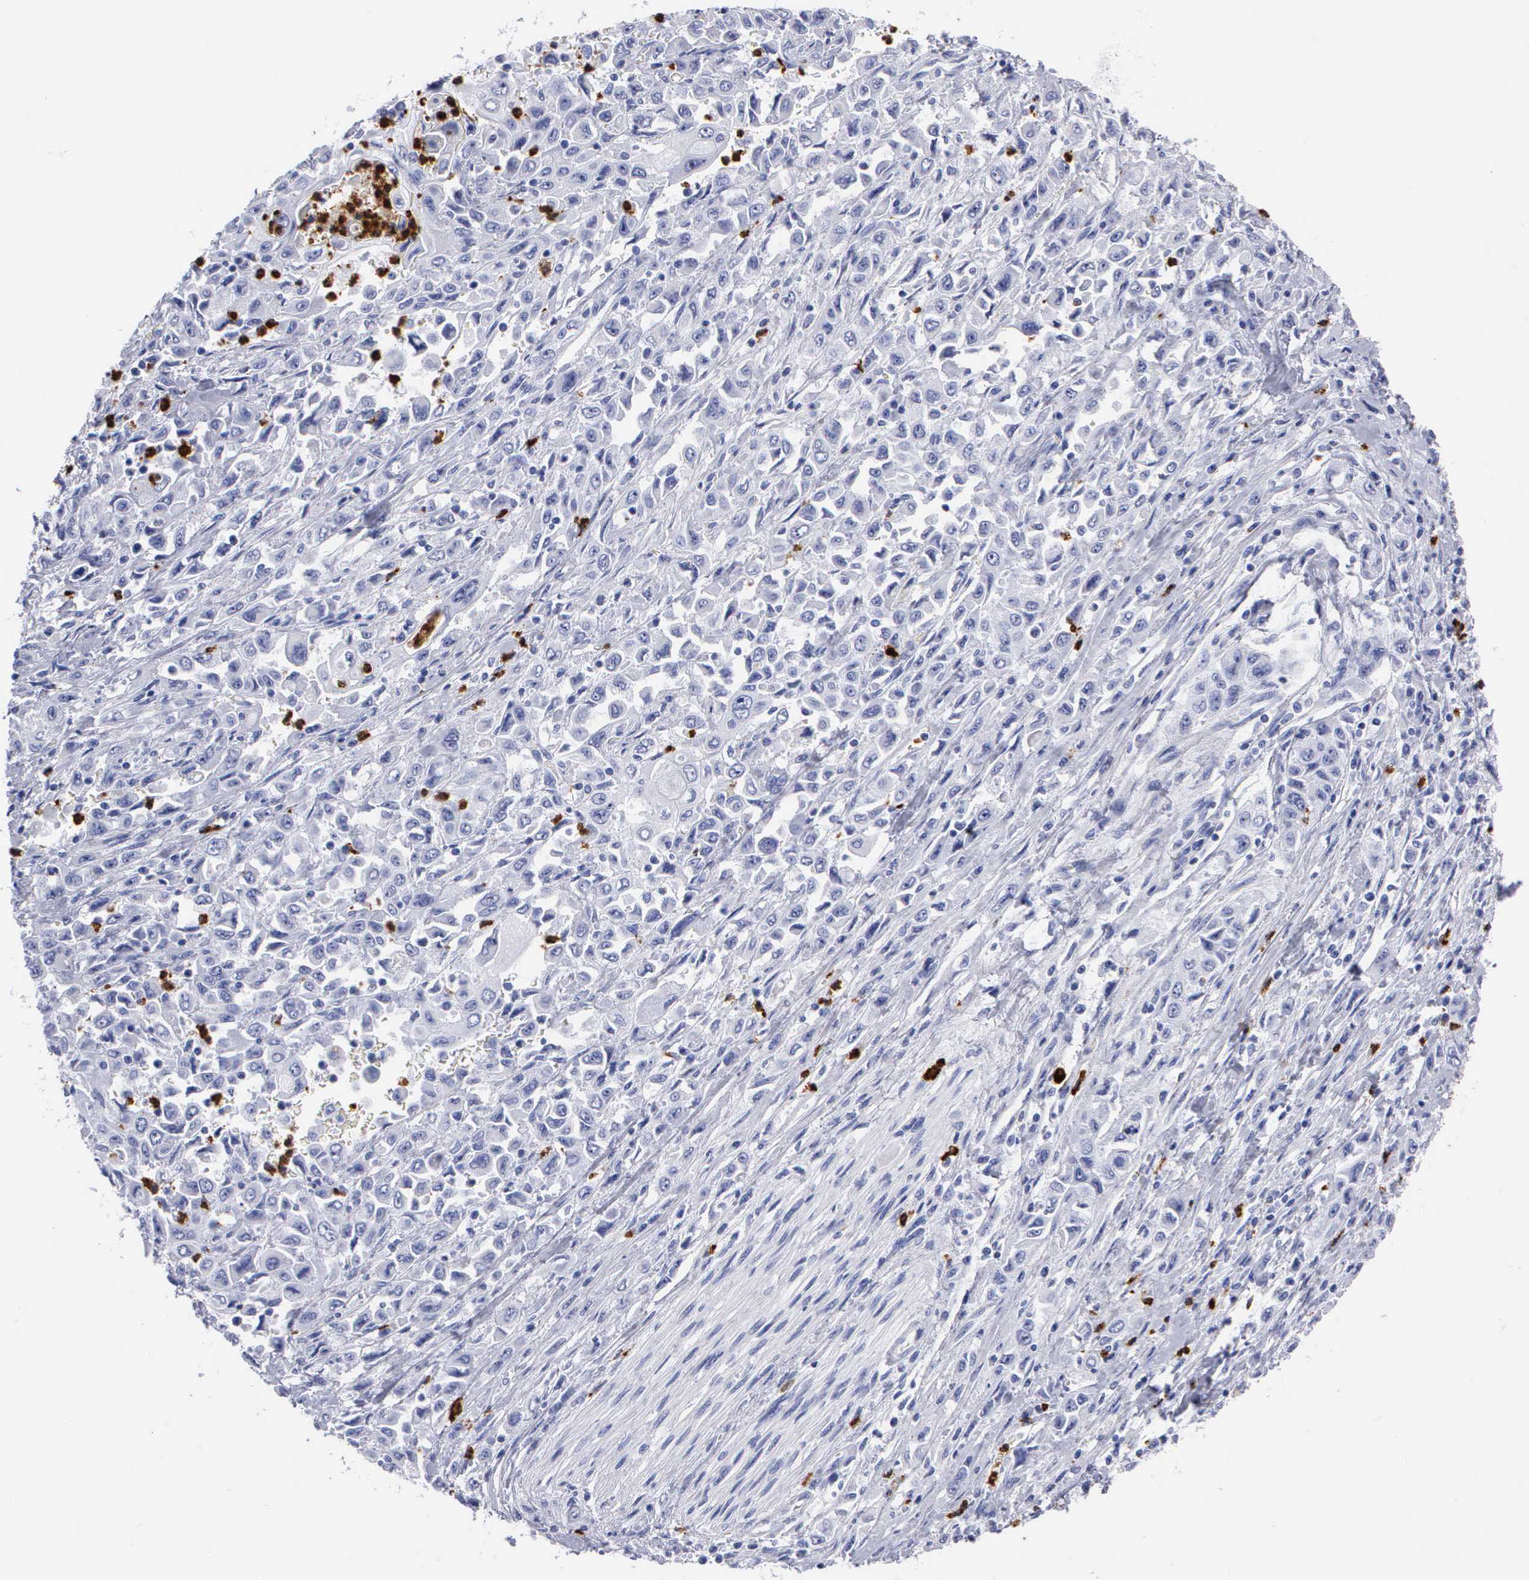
{"staining": {"intensity": "negative", "quantity": "none", "location": "none"}, "tissue": "pancreatic cancer", "cell_type": "Tumor cells", "image_type": "cancer", "snomed": [{"axis": "morphology", "description": "Adenocarcinoma, NOS"}, {"axis": "topography", "description": "Pancreas"}], "caption": "The photomicrograph shows no significant staining in tumor cells of pancreatic adenocarcinoma. (Brightfield microscopy of DAB (3,3'-diaminobenzidine) IHC at high magnification).", "gene": "CTSG", "patient": {"sex": "male", "age": 70}}